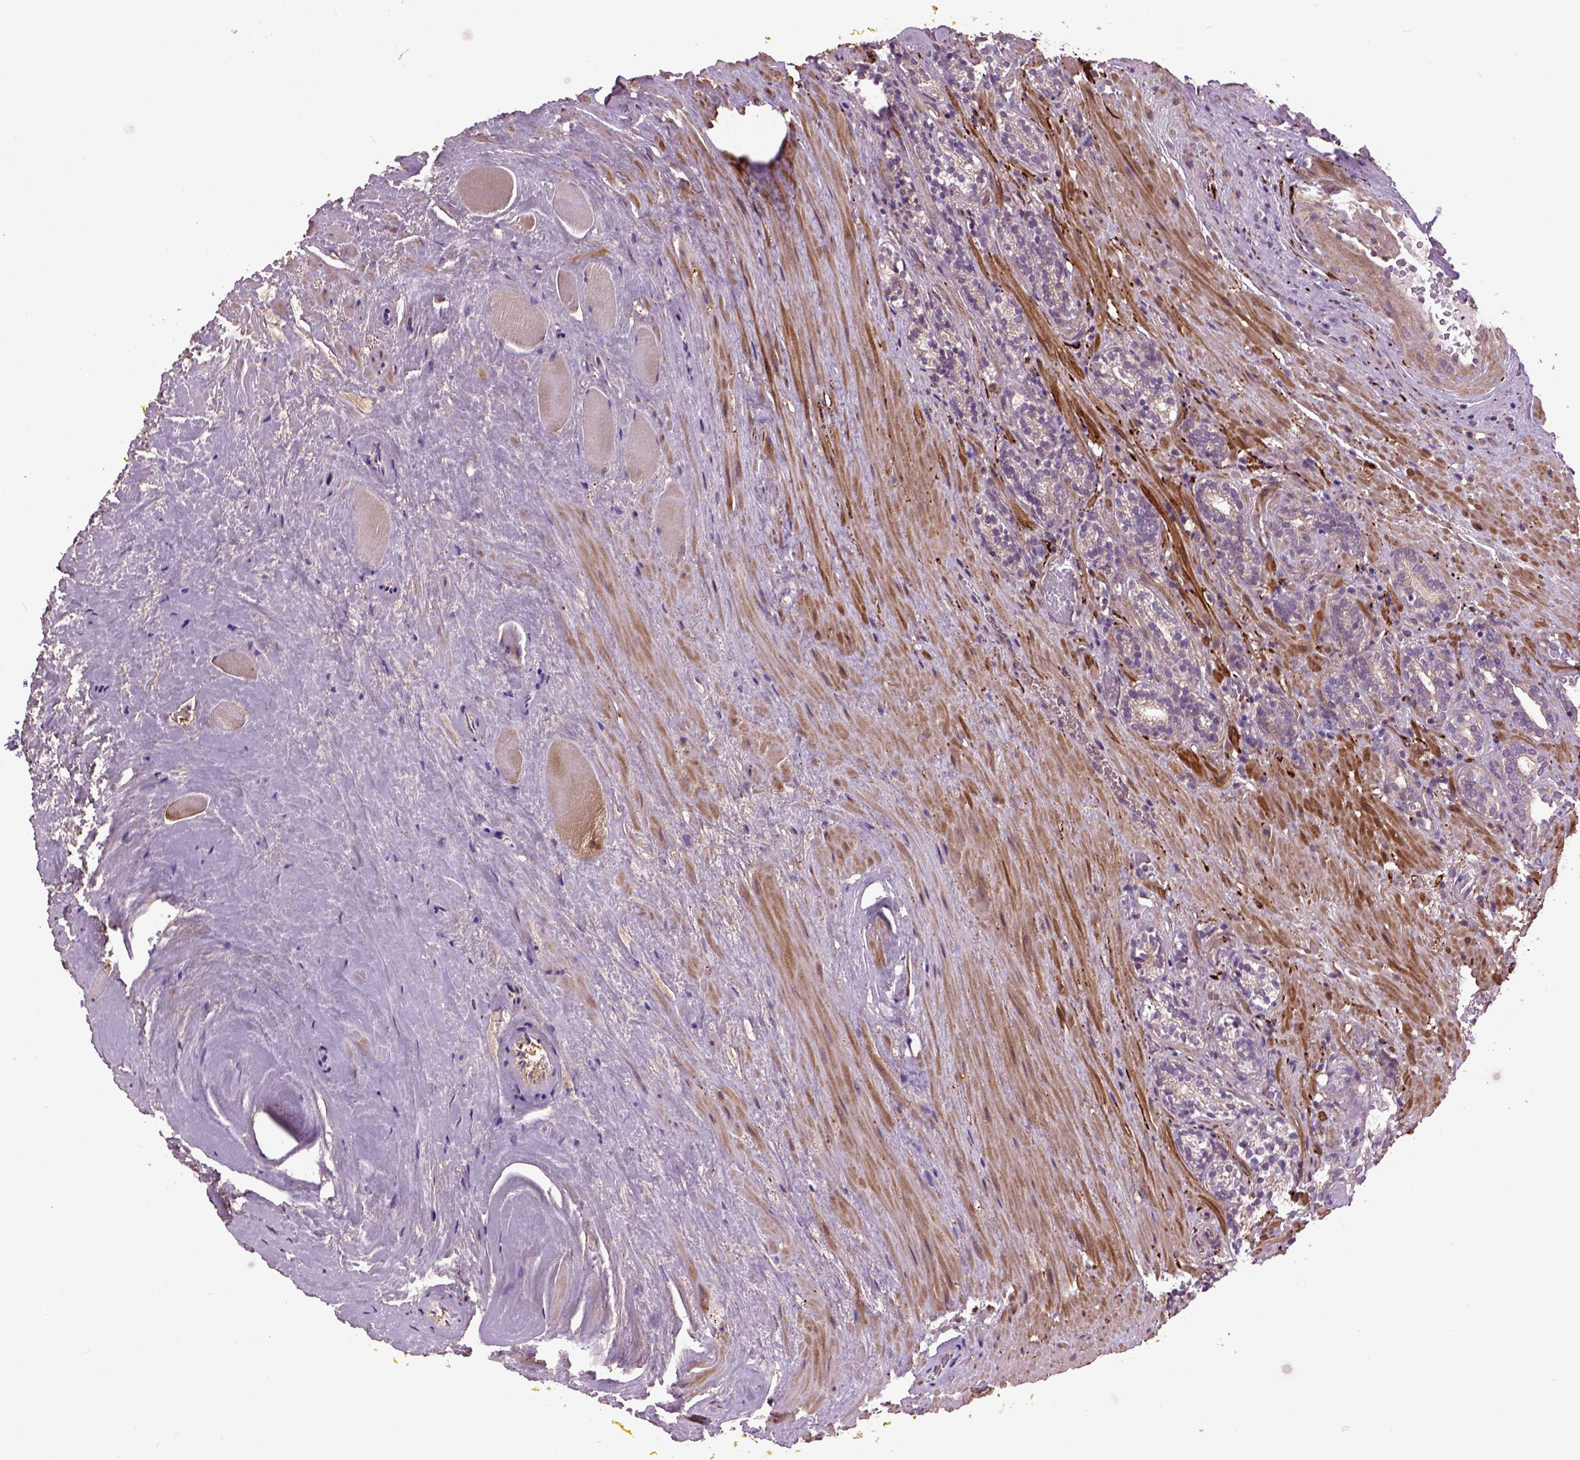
{"staining": {"intensity": "negative", "quantity": "none", "location": "none"}, "tissue": "prostate cancer", "cell_type": "Tumor cells", "image_type": "cancer", "snomed": [{"axis": "morphology", "description": "Adenocarcinoma, NOS"}, {"axis": "topography", "description": "Prostate"}], "caption": "Immunohistochemistry of prostate adenocarcinoma reveals no positivity in tumor cells.", "gene": "MAPT", "patient": {"sex": "male", "age": 66}}